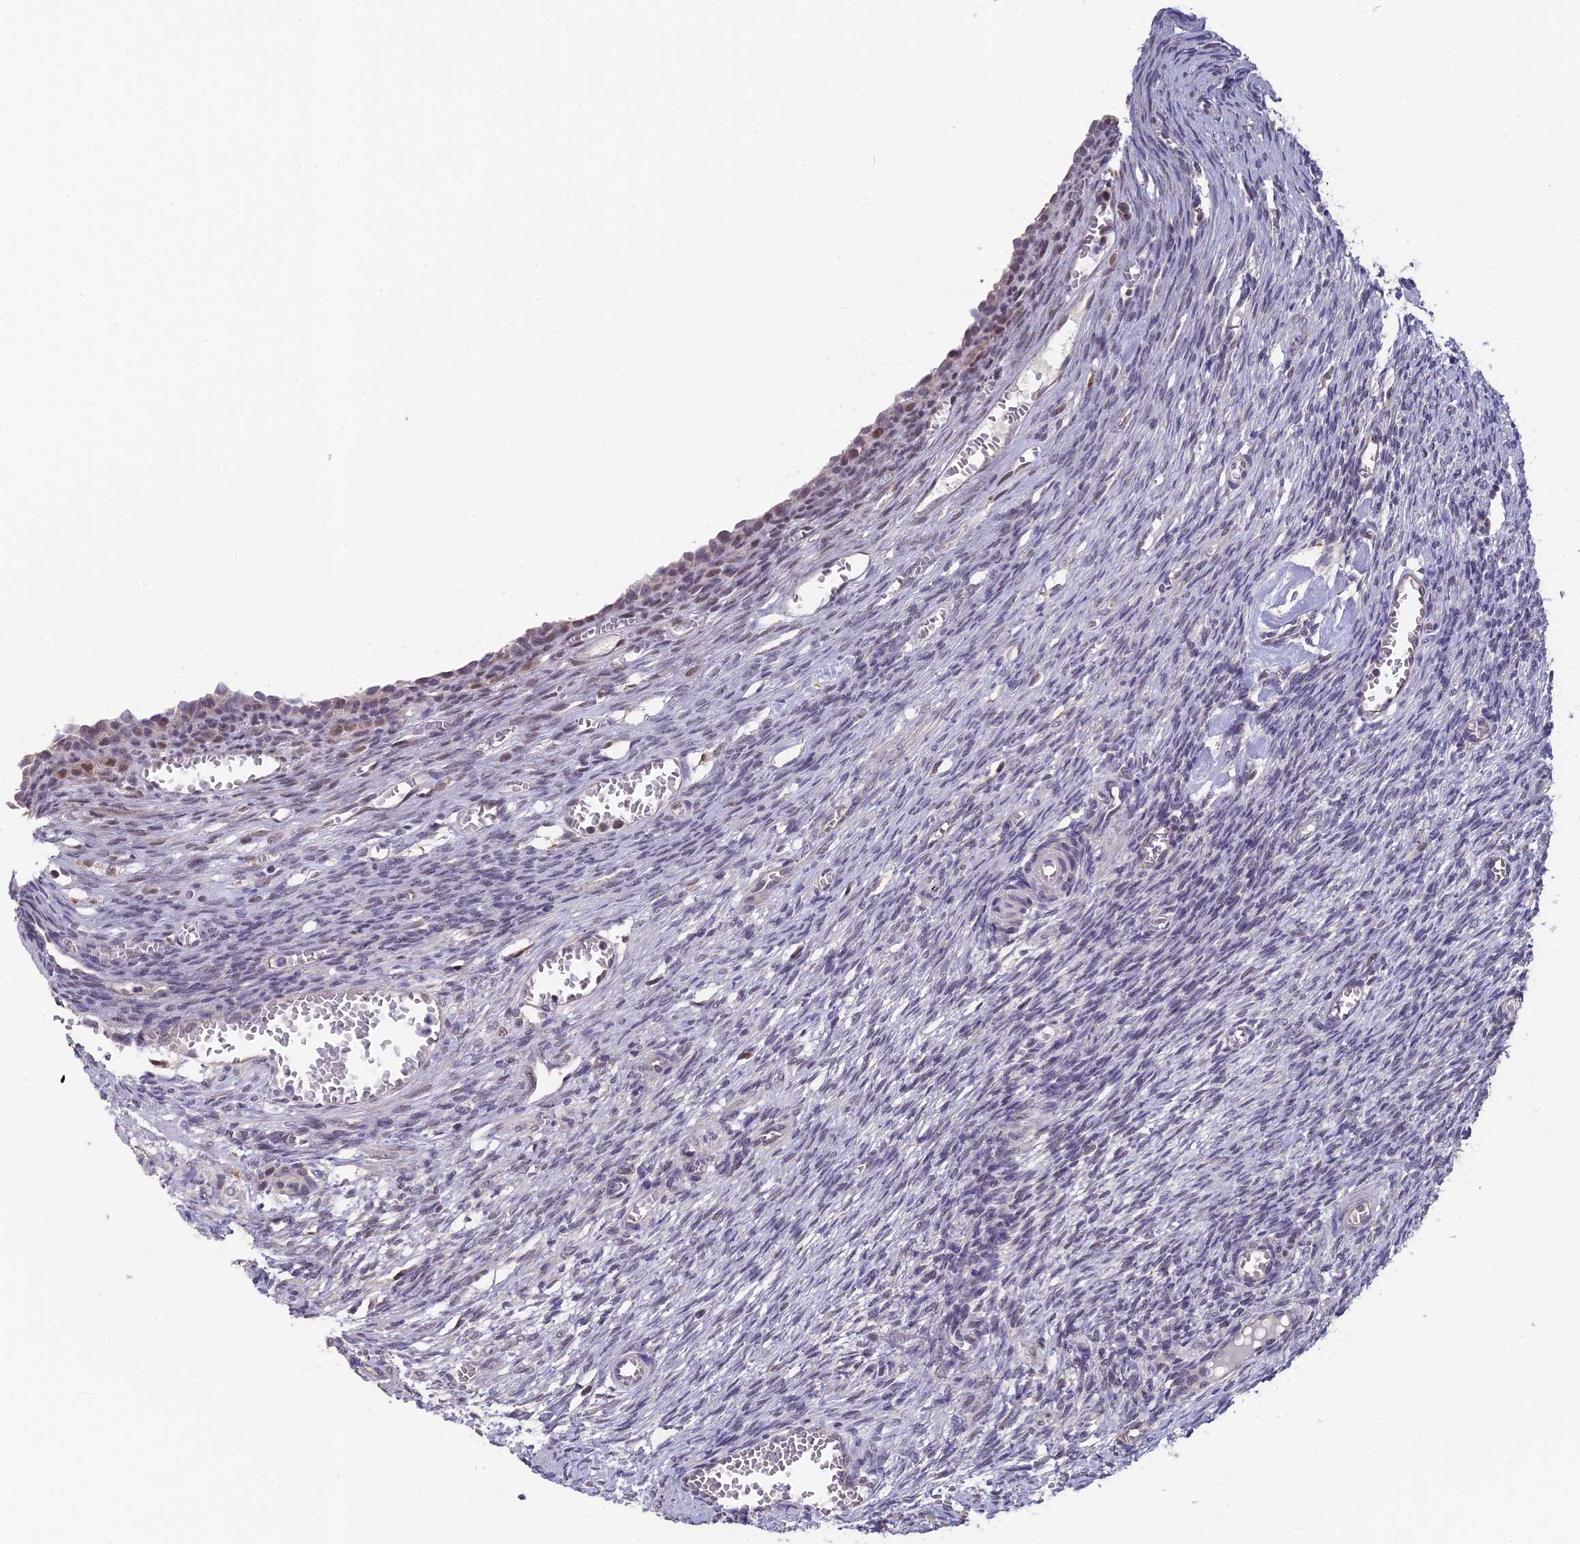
{"staining": {"intensity": "negative", "quantity": "none", "location": "none"}, "tissue": "ovary", "cell_type": "Ovarian stroma cells", "image_type": "normal", "snomed": [{"axis": "morphology", "description": "Normal tissue, NOS"}, {"axis": "topography", "description": "Ovary"}], "caption": "Immunohistochemical staining of unremarkable human ovary shows no significant staining in ovarian stroma cells. (Immunohistochemistry, brightfield microscopy, high magnification).", "gene": "MT", "patient": {"sex": "female", "age": 27}}